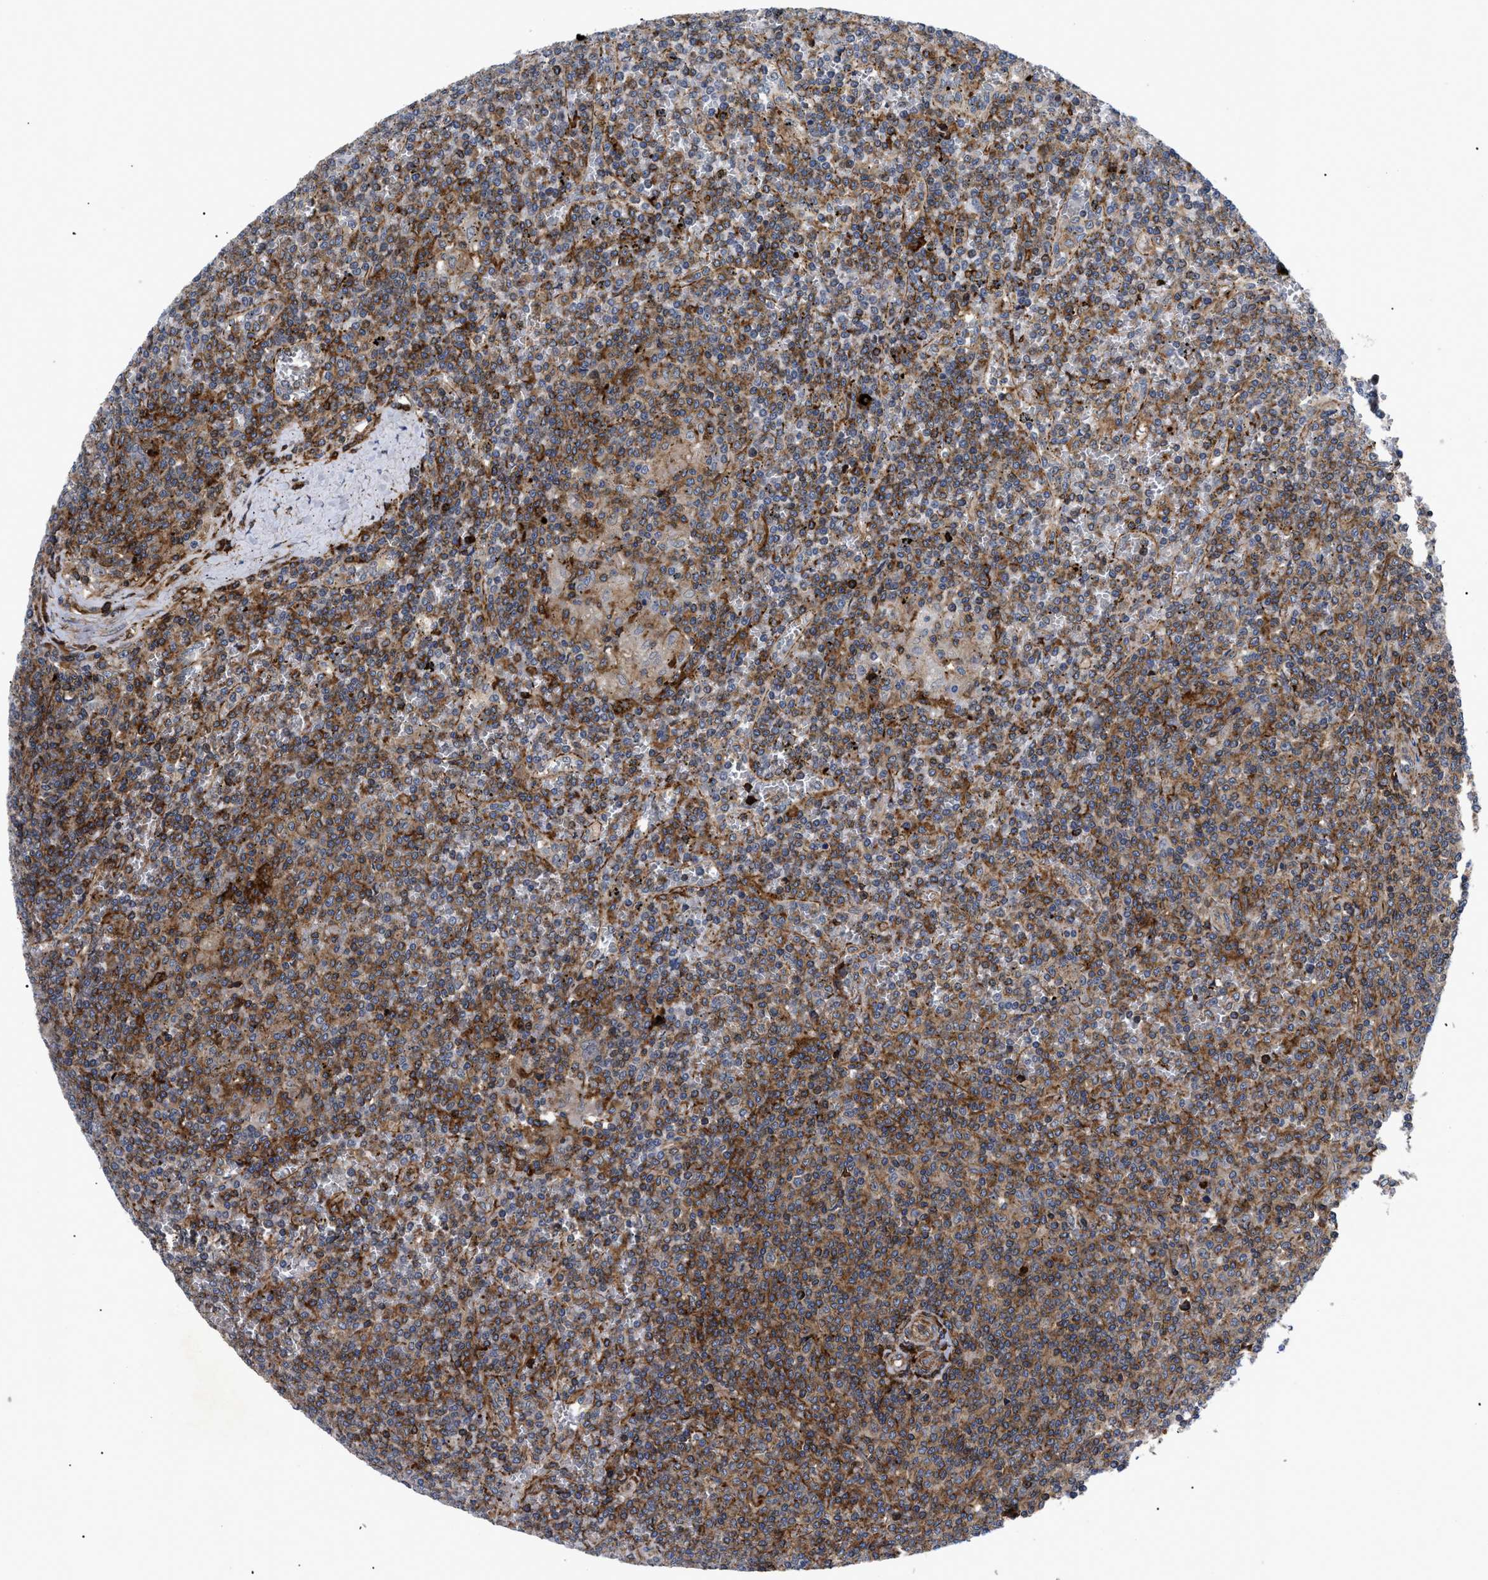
{"staining": {"intensity": "moderate", "quantity": "25%-75%", "location": "cytoplasmic/membranous"}, "tissue": "lymphoma", "cell_type": "Tumor cells", "image_type": "cancer", "snomed": [{"axis": "morphology", "description": "Malignant lymphoma, non-Hodgkin's type, Low grade"}, {"axis": "topography", "description": "Spleen"}], "caption": "DAB (3,3'-diaminobenzidine) immunohistochemical staining of low-grade malignant lymphoma, non-Hodgkin's type displays moderate cytoplasmic/membranous protein staining in approximately 25%-75% of tumor cells. (DAB (3,3'-diaminobenzidine) = brown stain, brightfield microscopy at high magnification).", "gene": "SPAST", "patient": {"sex": "female", "age": 19}}